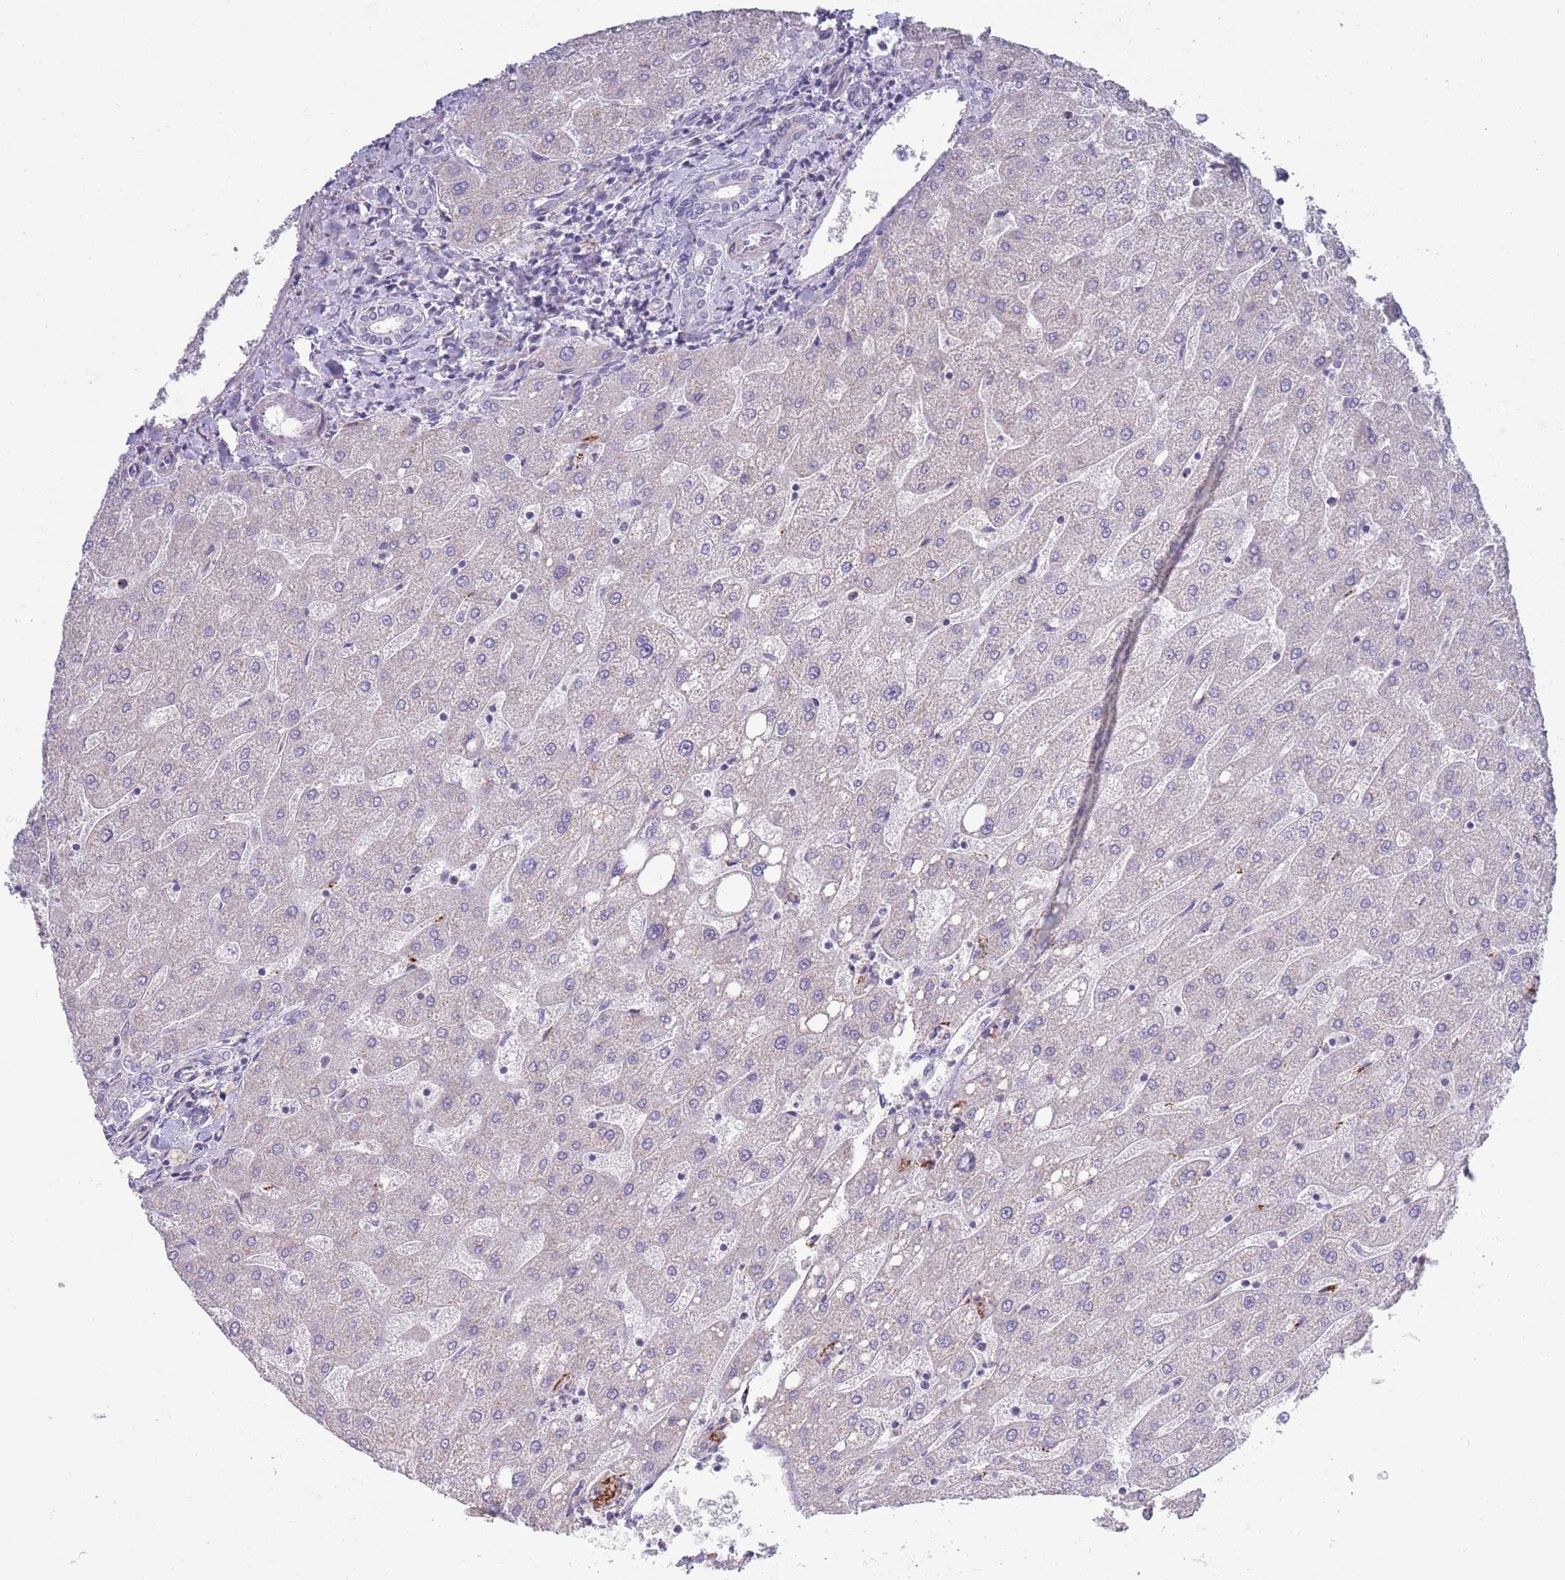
{"staining": {"intensity": "negative", "quantity": "none", "location": "none"}, "tissue": "liver", "cell_type": "Cholangiocytes", "image_type": "normal", "snomed": [{"axis": "morphology", "description": "Normal tissue, NOS"}, {"axis": "topography", "description": "Liver"}], "caption": "An immunohistochemistry photomicrograph of normal liver is shown. There is no staining in cholangiocytes of liver. (Immunohistochemistry, brightfield microscopy, high magnification).", "gene": "ACSBG1", "patient": {"sex": "male", "age": 67}}